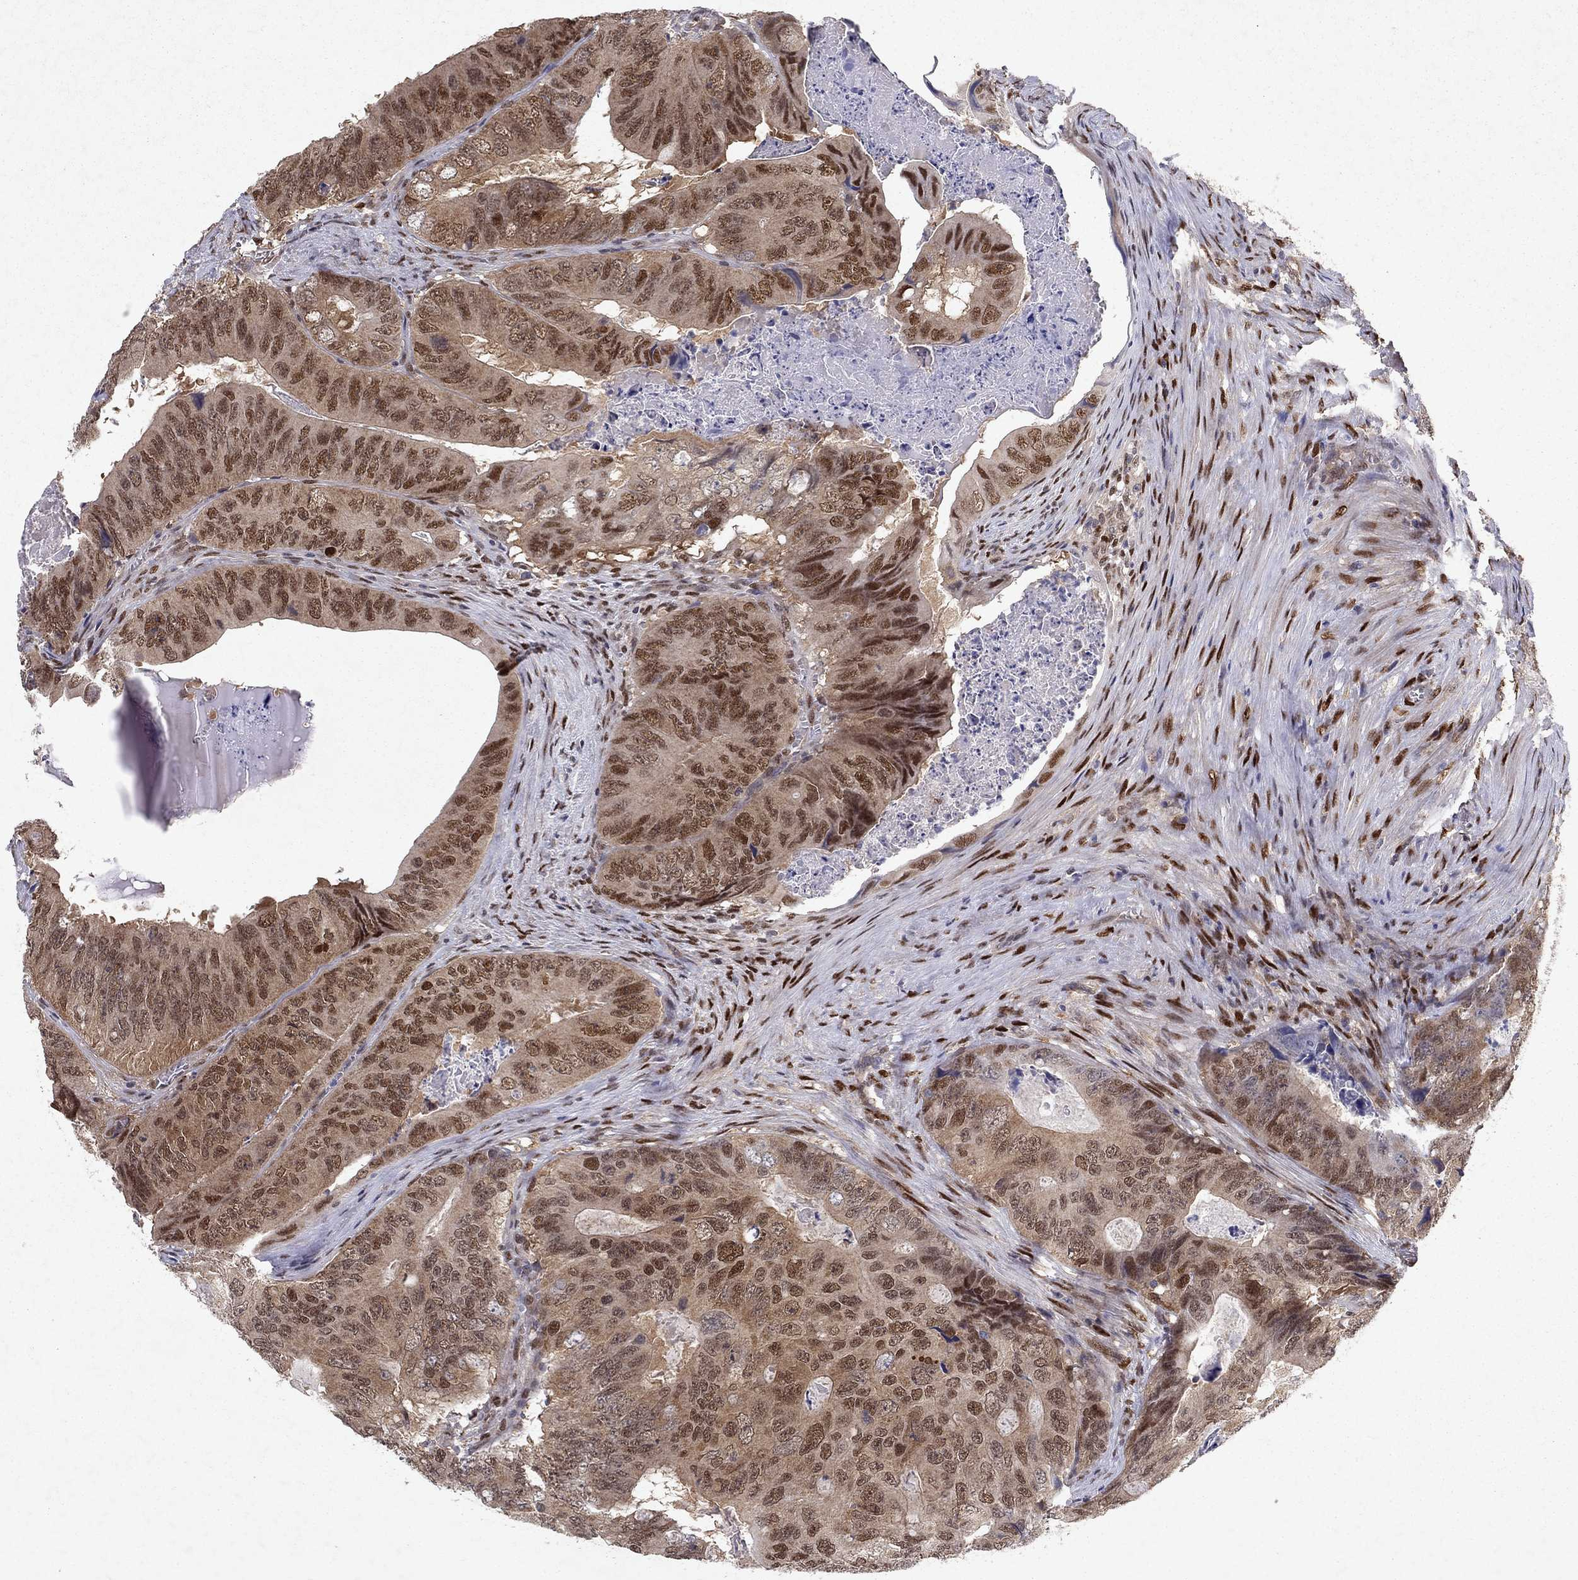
{"staining": {"intensity": "strong", "quantity": "25%-75%", "location": "nuclear"}, "tissue": "colorectal cancer", "cell_type": "Tumor cells", "image_type": "cancer", "snomed": [{"axis": "morphology", "description": "Adenocarcinoma, NOS"}, {"axis": "topography", "description": "Colon"}], "caption": "Protein staining of colorectal cancer tissue shows strong nuclear staining in about 25%-75% of tumor cells. (Stains: DAB (3,3'-diaminobenzidine) in brown, nuclei in blue, Microscopy: brightfield microscopy at high magnification).", "gene": "CRTC1", "patient": {"sex": "male", "age": 79}}